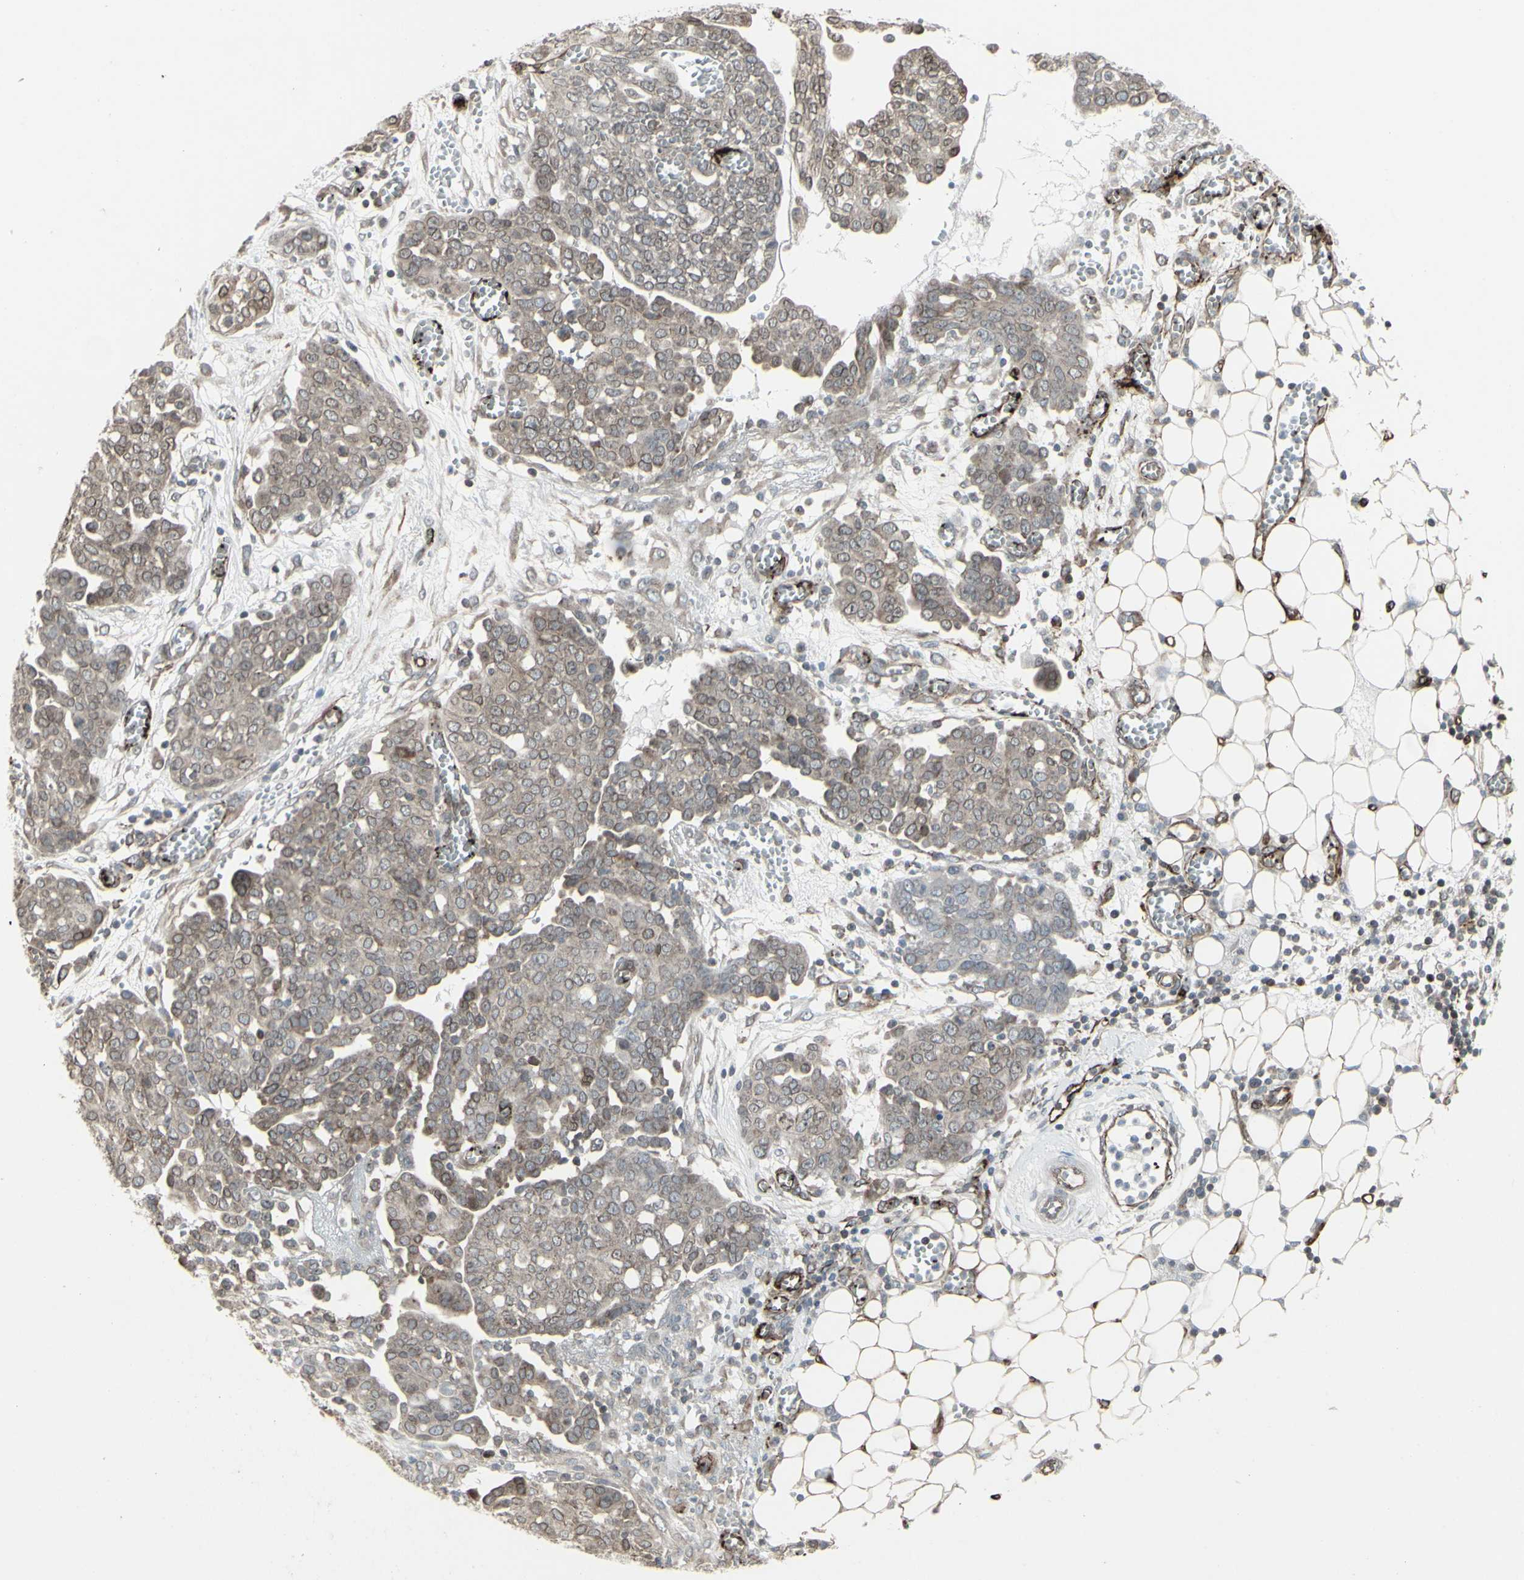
{"staining": {"intensity": "weak", "quantity": ">75%", "location": "cytoplasmic/membranous,nuclear"}, "tissue": "ovarian cancer", "cell_type": "Tumor cells", "image_type": "cancer", "snomed": [{"axis": "morphology", "description": "Cystadenocarcinoma, serous, NOS"}, {"axis": "topography", "description": "Soft tissue"}, {"axis": "topography", "description": "Ovary"}], "caption": "Immunohistochemical staining of human ovarian cancer displays weak cytoplasmic/membranous and nuclear protein expression in approximately >75% of tumor cells. The staining was performed using DAB, with brown indicating positive protein expression. Nuclei are stained blue with hematoxylin.", "gene": "DTX3L", "patient": {"sex": "female", "age": 57}}